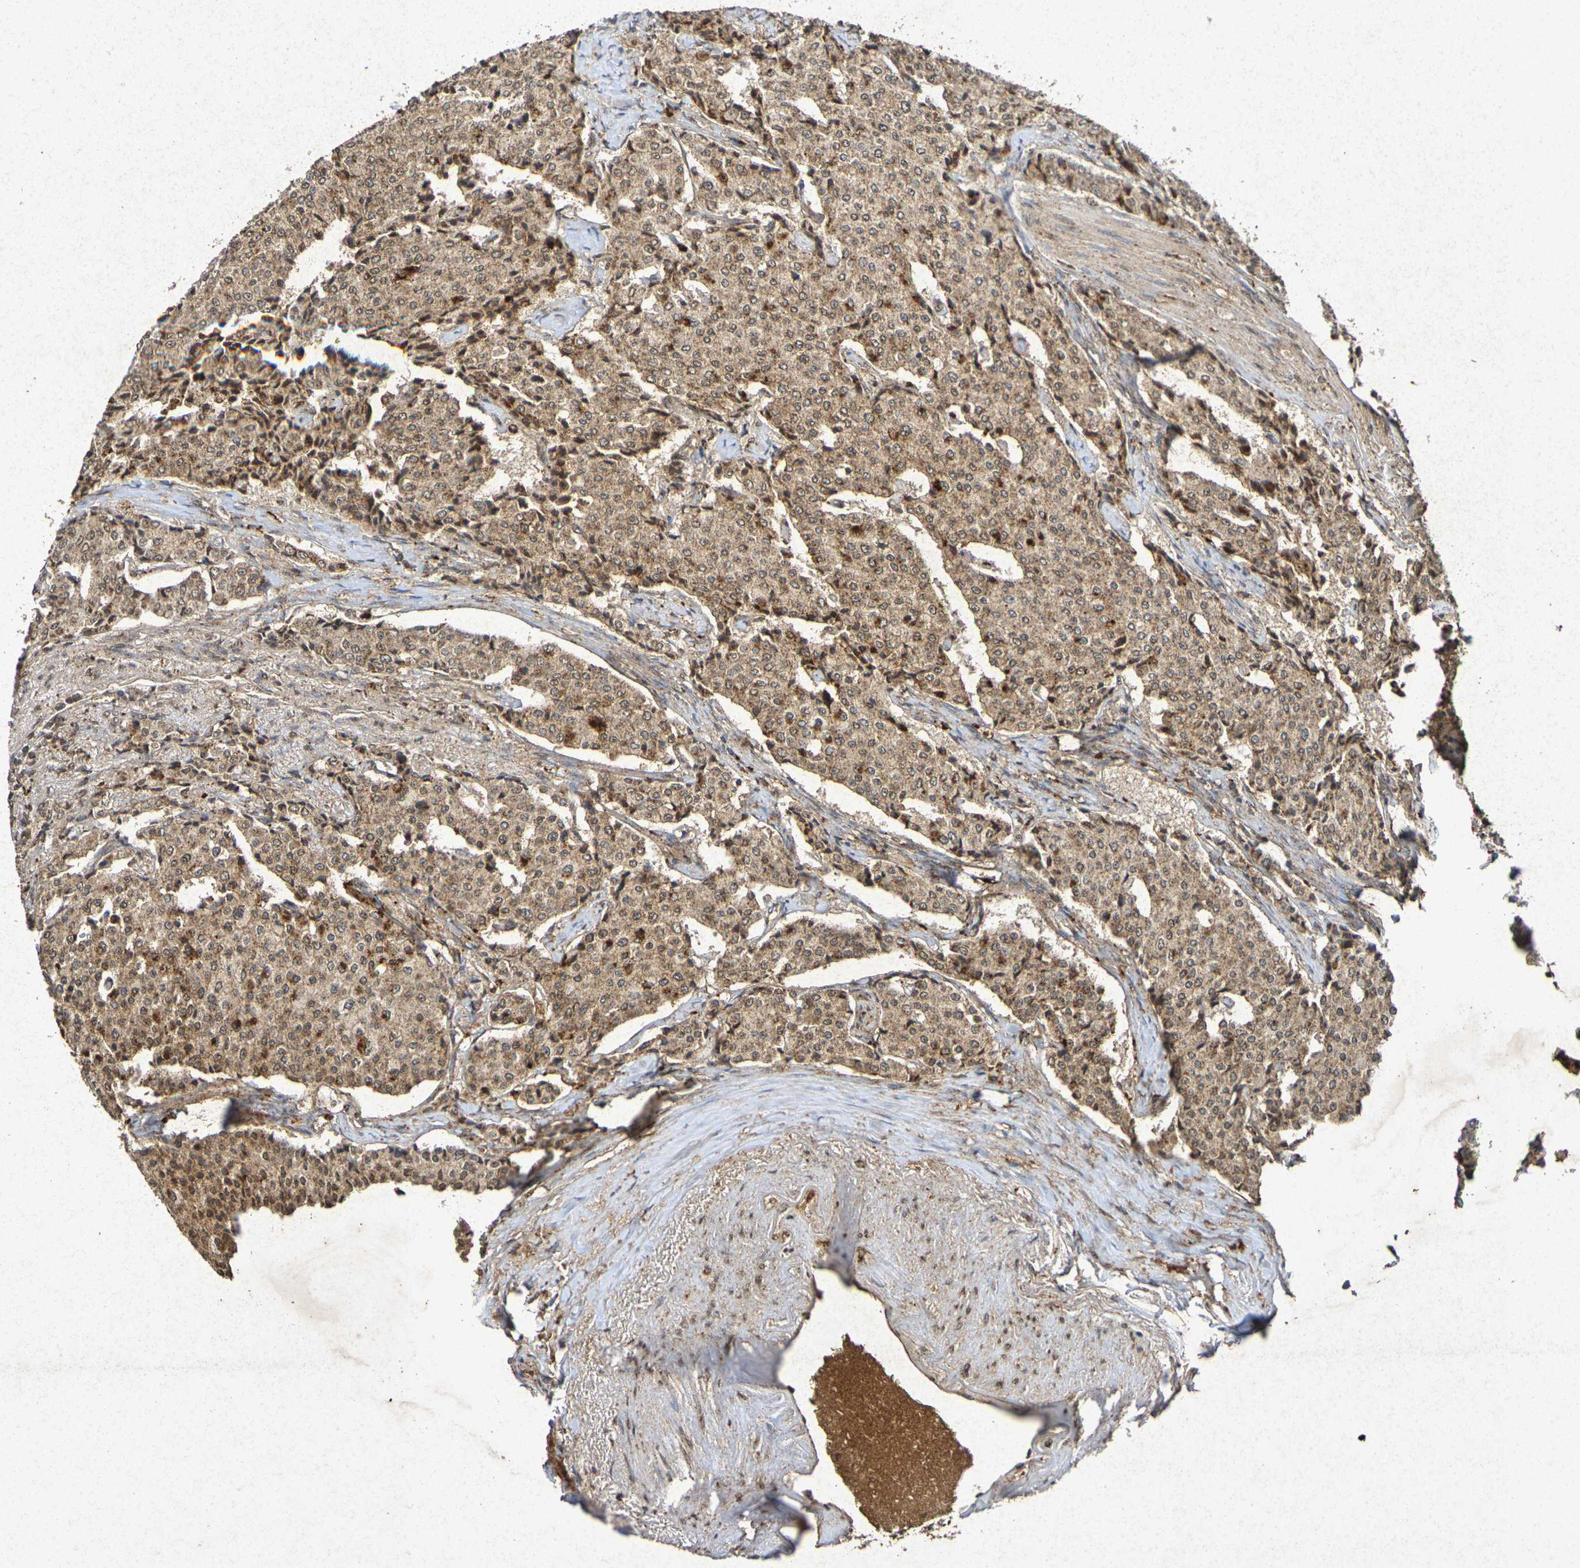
{"staining": {"intensity": "moderate", "quantity": ">75%", "location": "cytoplasmic/membranous,nuclear"}, "tissue": "carcinoid", "cell_type": "Tumor cells", "image_type": "cancer", "snomed": [{"axis": "morphology", "description": "Carcinoid, malignant, NOS"}, {"axis": "topography", "description": "Colon"}], "caption": "Malignant carcinoid stained with a protein marker exhibits moderate staining in tumor cells.", "gene": "GUCY1A2", "patient": {"sex": "female", "age": 61}}